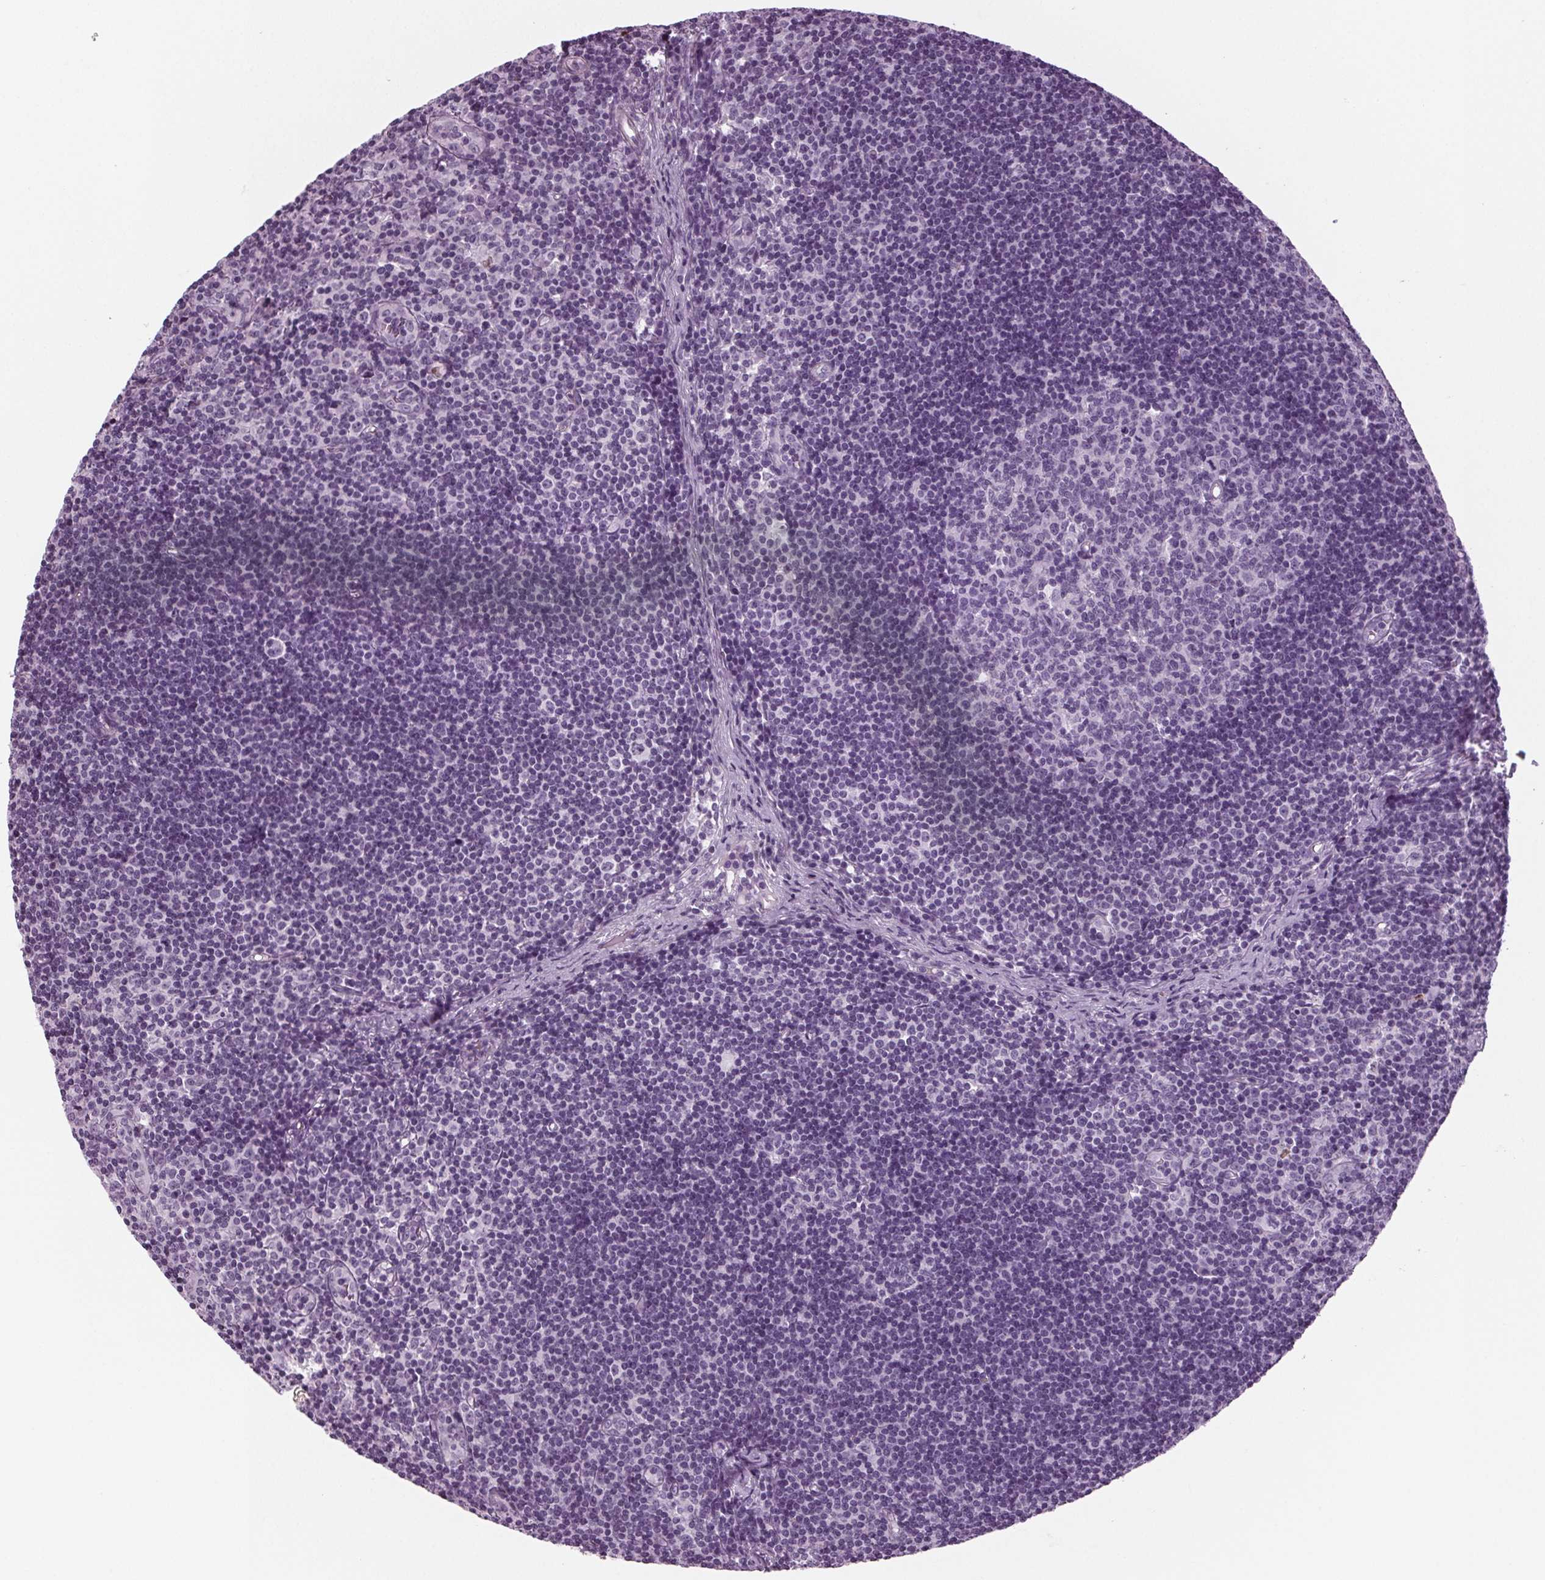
{"staining": {"intensity": "negative", "quantity": "none", "location": "none"}, "tissue": "lymph node", "cell_type": "Germinal center cells", "image_type": "normal", "snomed": [{"axis": "morphology", "description": "Normal tissue, NOS"}, {"axis": "topography", "description": "Lymph node"}], "caption": "The micrograph demonstrates no staining of germinal center cells in normal lymph node.", "gene": "BHLHE22", "patient": {"sex": "female", "age": 41}}